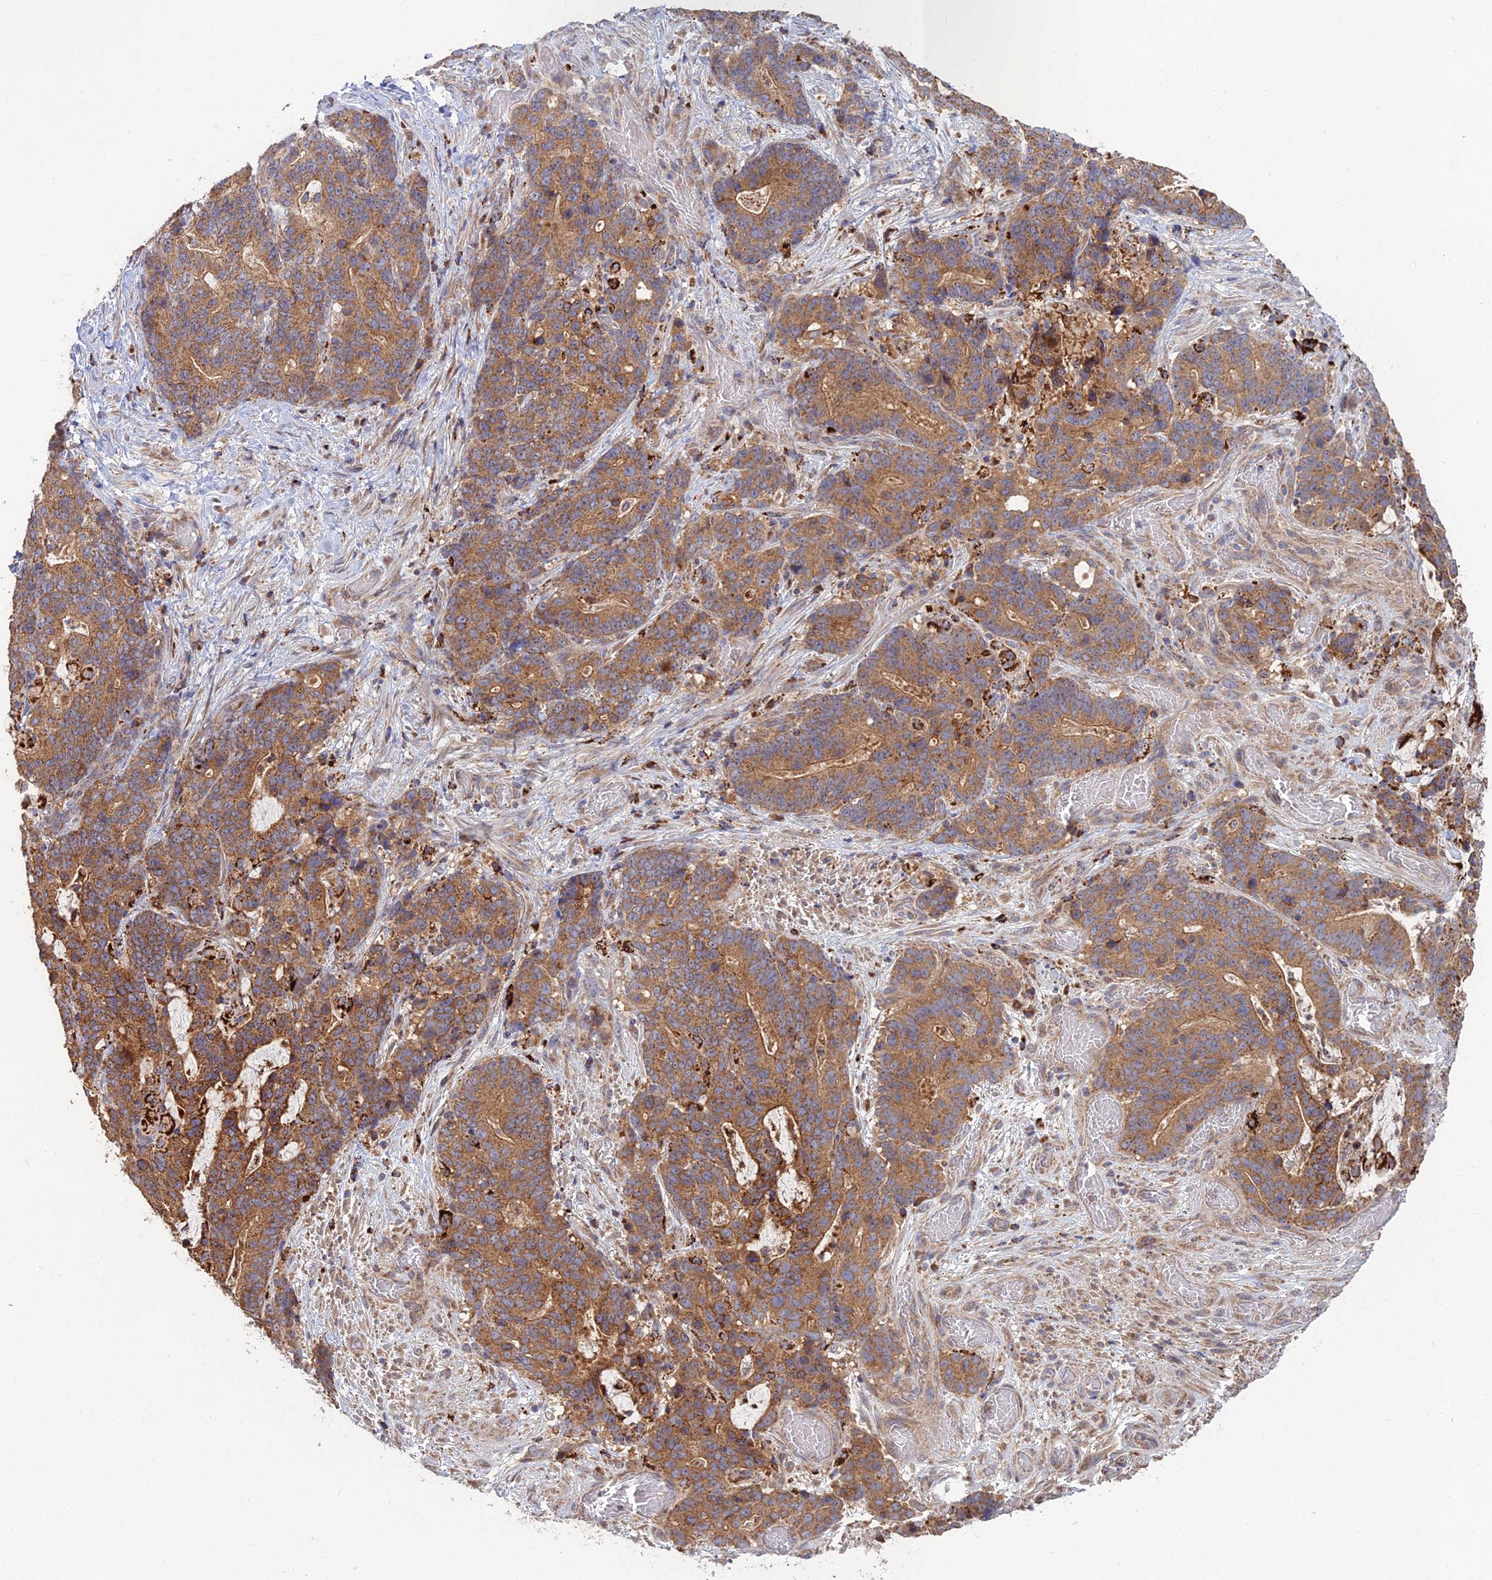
{"staining": {"intensity": "moderate", "quantity": ">75%", "location": "cytoplasmic/membranous"}, "tissue": "stomach cancer", "cell_type": "Tumor cells", "image_type": "cancer", "snomed": [{"axis": "morphology", "description": "Normal tissue, NOS"}, {"axis": "morphology", "description": "Adenocarcinoma, NOS"}, {"axis": "topography", "description": "Stomach"}], "caption": "Moderate cytoplasmic/membranous staining is seen in approximately >75% of tumor cells in stomach adenocarcinoma. (Stains: DAB in brown, nuclei in blue, Microscopy: brightfield microscopy at high magnification).", "gene": "RIC8B", "patient": {"sex": "female", "age": 64}}